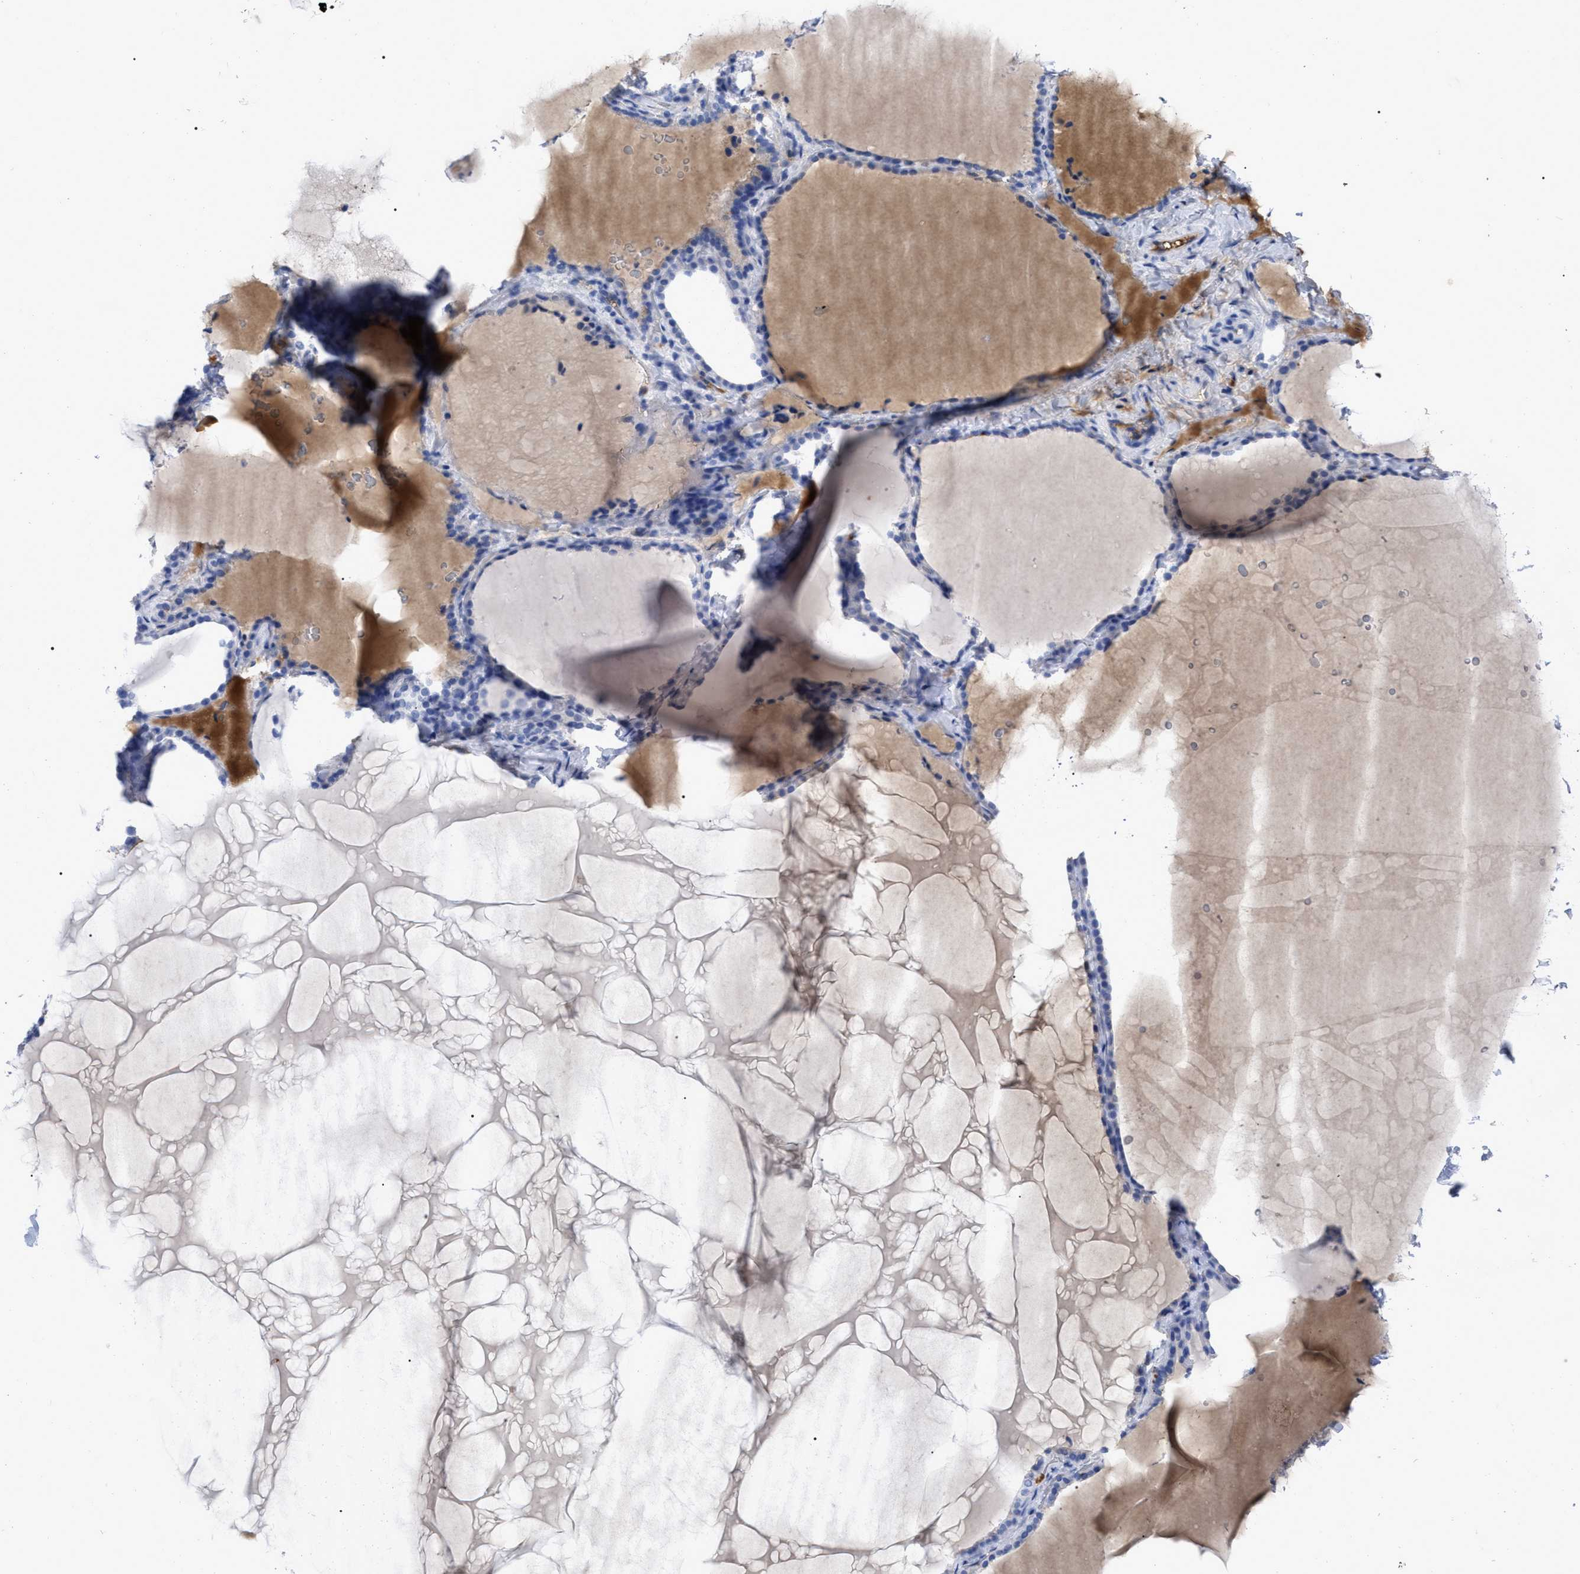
{"staining": {"intensity": "negative", "quantity": "none", "location": "none"}, "tissue": "thyroid gland", "cell_type": "Glandular cells", "image_type": "normal", "snomed": [{"axis": "morphology", "description": "Normal tissue, NOS"}, {"axis": "topography", "description": "Thyroid gland"}], "caption": "This is an immunohistochemistry photomicrograph of unremarkable human thyroid gland. There is no staining in glandular cells.", "gene": "IGHV5", "patient": {"sex": "female", "age": 28}}